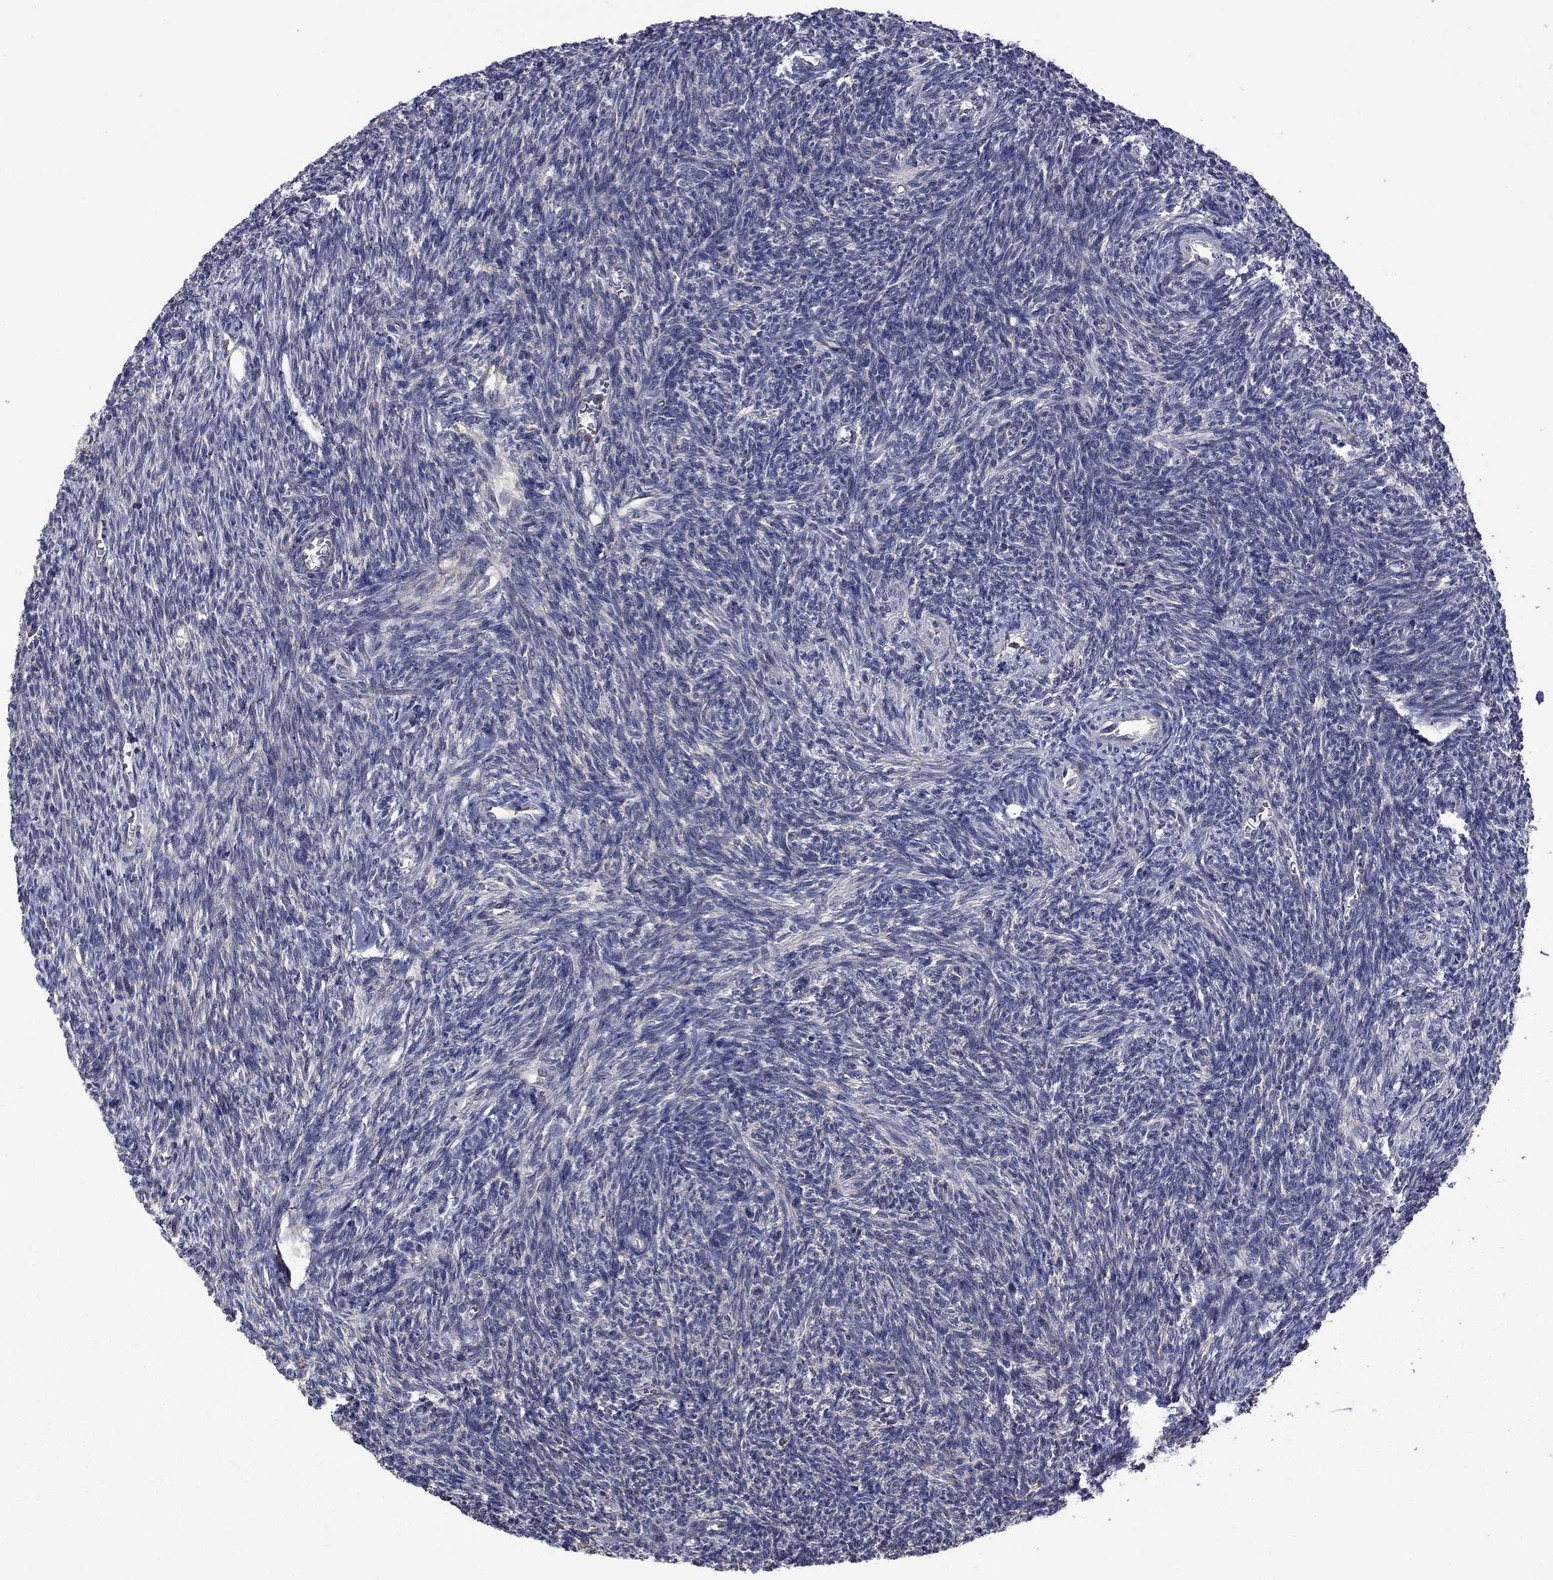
{"staining": {"intensity": "negative", "quantity": "none", "location": "none"}, "tissue": "ovary", "cell_type": "Ovarian stroma cells", "image_type": "normal", "snomed": [{"axis": "morphology", "description": "Normal tissue, NOS"}, {"axis": "topography", "description": "Ovary"}], "caption": "The photomicrograph exhibits no significant staining in ovarian stroma cells of ovary.", "gene": "FURIN", "patient": {"sex": "female", "age": 27}}